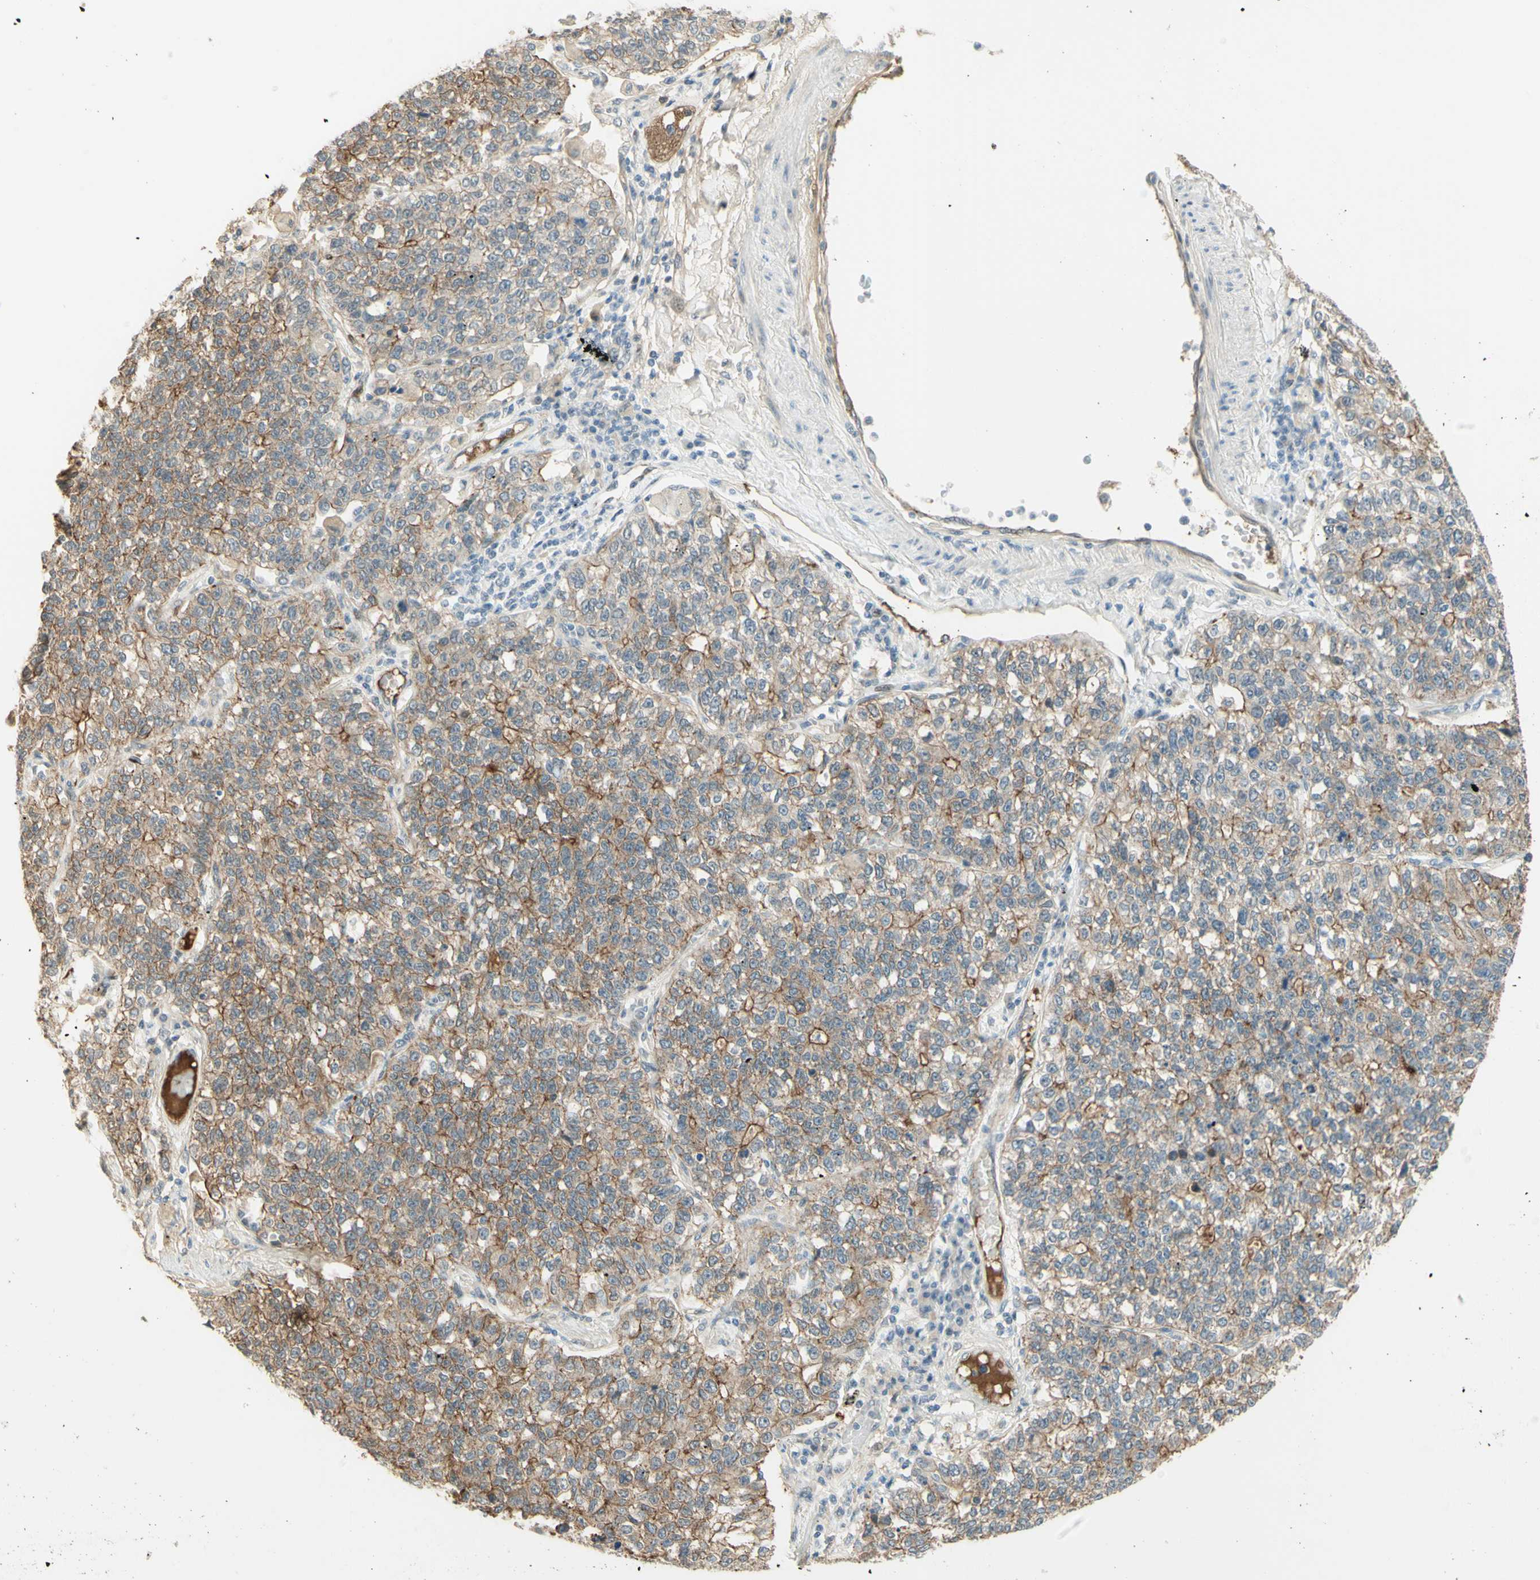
{"staining": {"intensity": "moderate", "quantity": ">75%", "location": "cytoplasmic/membranous"}, "tissue": "lung cancer", "cell_type": "Tumor cells", "image_type": "cancer", "snomed": [{"axis": "morphology", "description": "Adenocarcinoma, NOS"}, {"axis": "topography", "description": "Lung"}], "caption": "Lung adenocarcinoma tissue exhibits moderate cytoplasmic/membranous positivity in approximately >75% of tumor cells", "gene": "ANGPT2", "patient": {"sex": "male", "age": 49}}